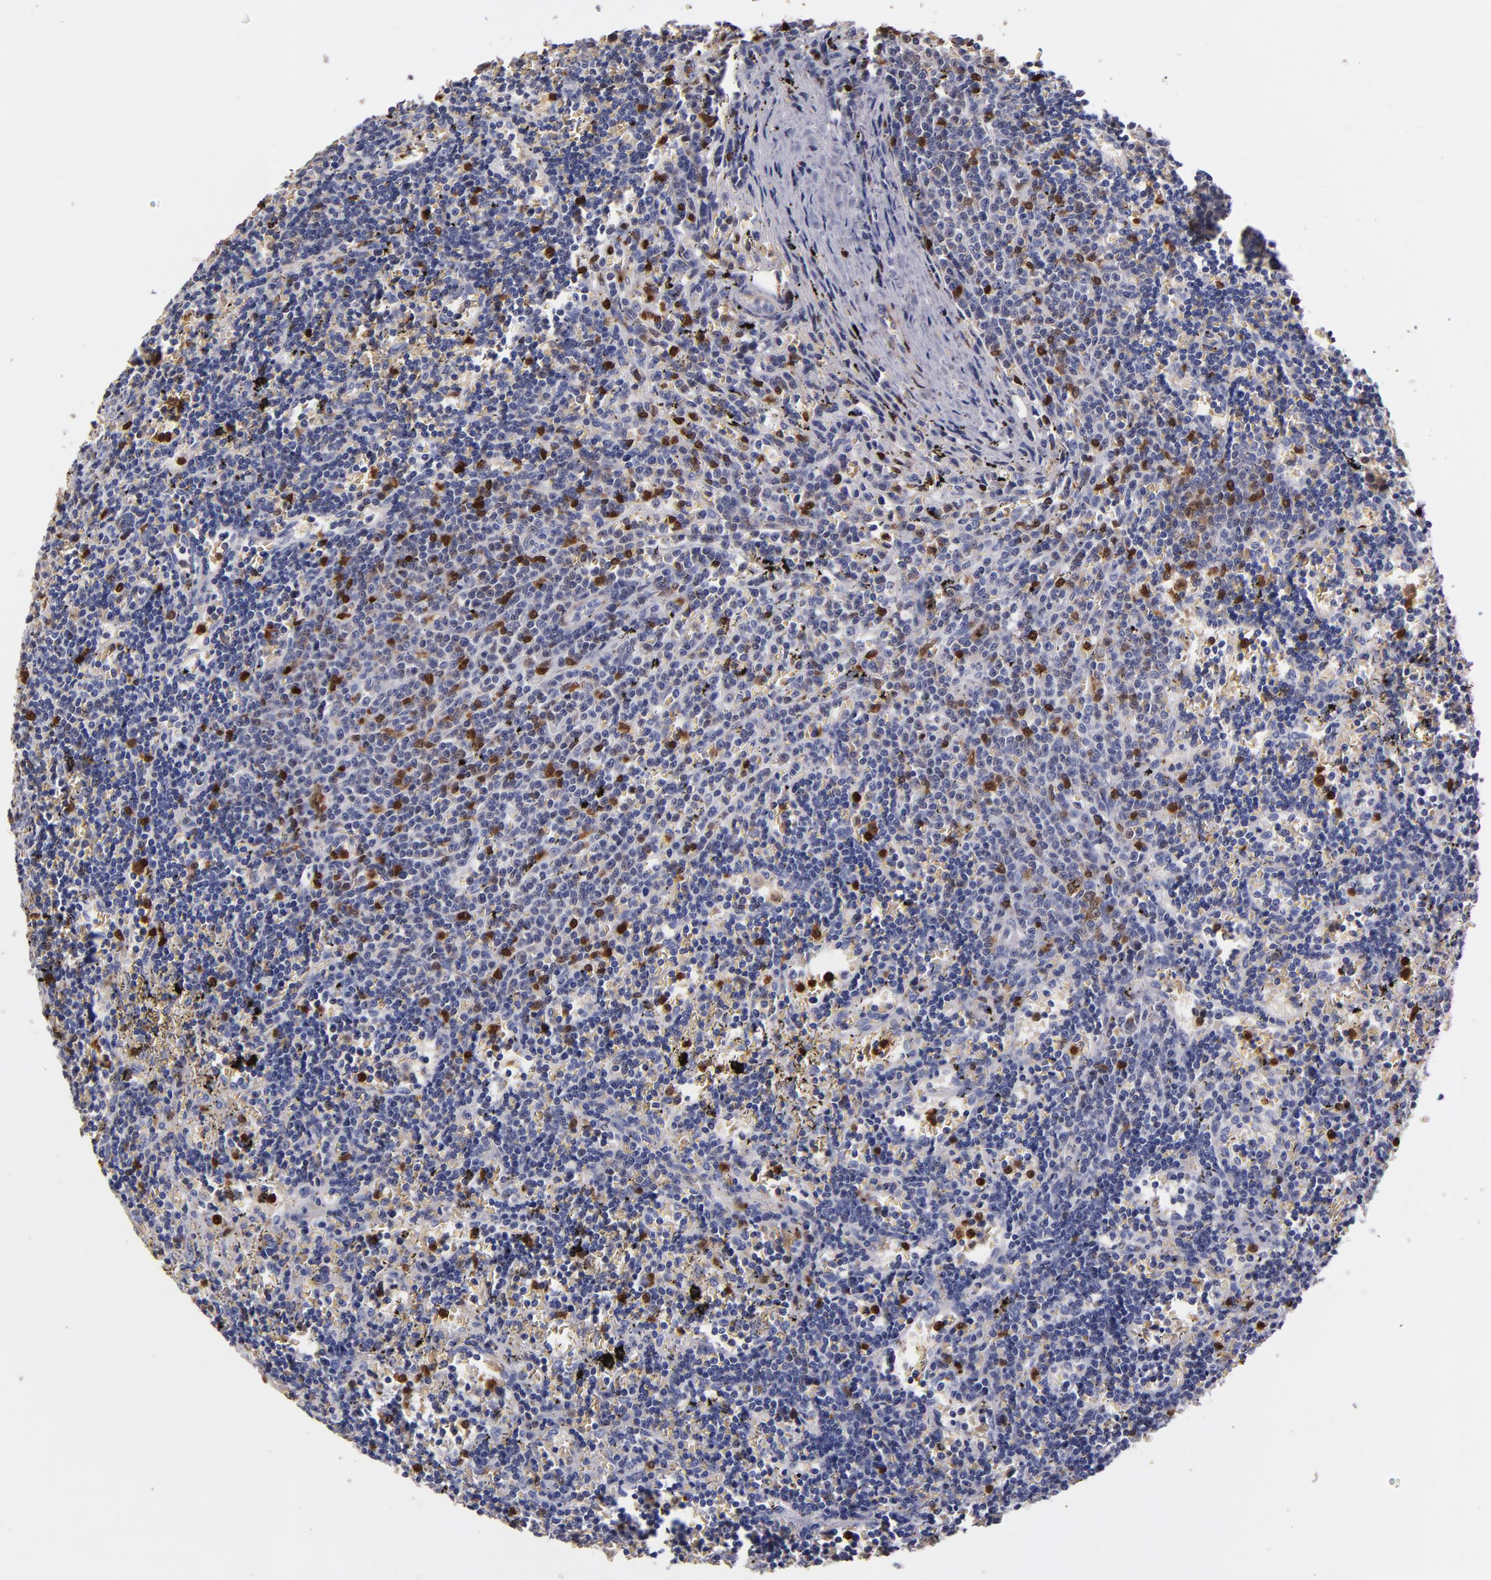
{"staining": {"intensity": "moderate", "quantity": "<25%", "location": "cytoplasmic/membranous,nuclear"}, "tissue": "lymphoma", "cell_type": "Tumor cells", "image_type": "cancer", "snomed": [{"axis": "morphology", "description": "Malignant lymphoma, non-Hodgkin's type, Low grade"}, {"axis": "topography", "description": "Spleen"}], "caption": "An image showing moderate cytoplasmic/membranous and nuclear staining in about <25% of tumor cells in lymphoma, as visualized by brown immunohistochemical staining.", "gene": "S100A4", "patient": {"sex": "male", "age": 60}}